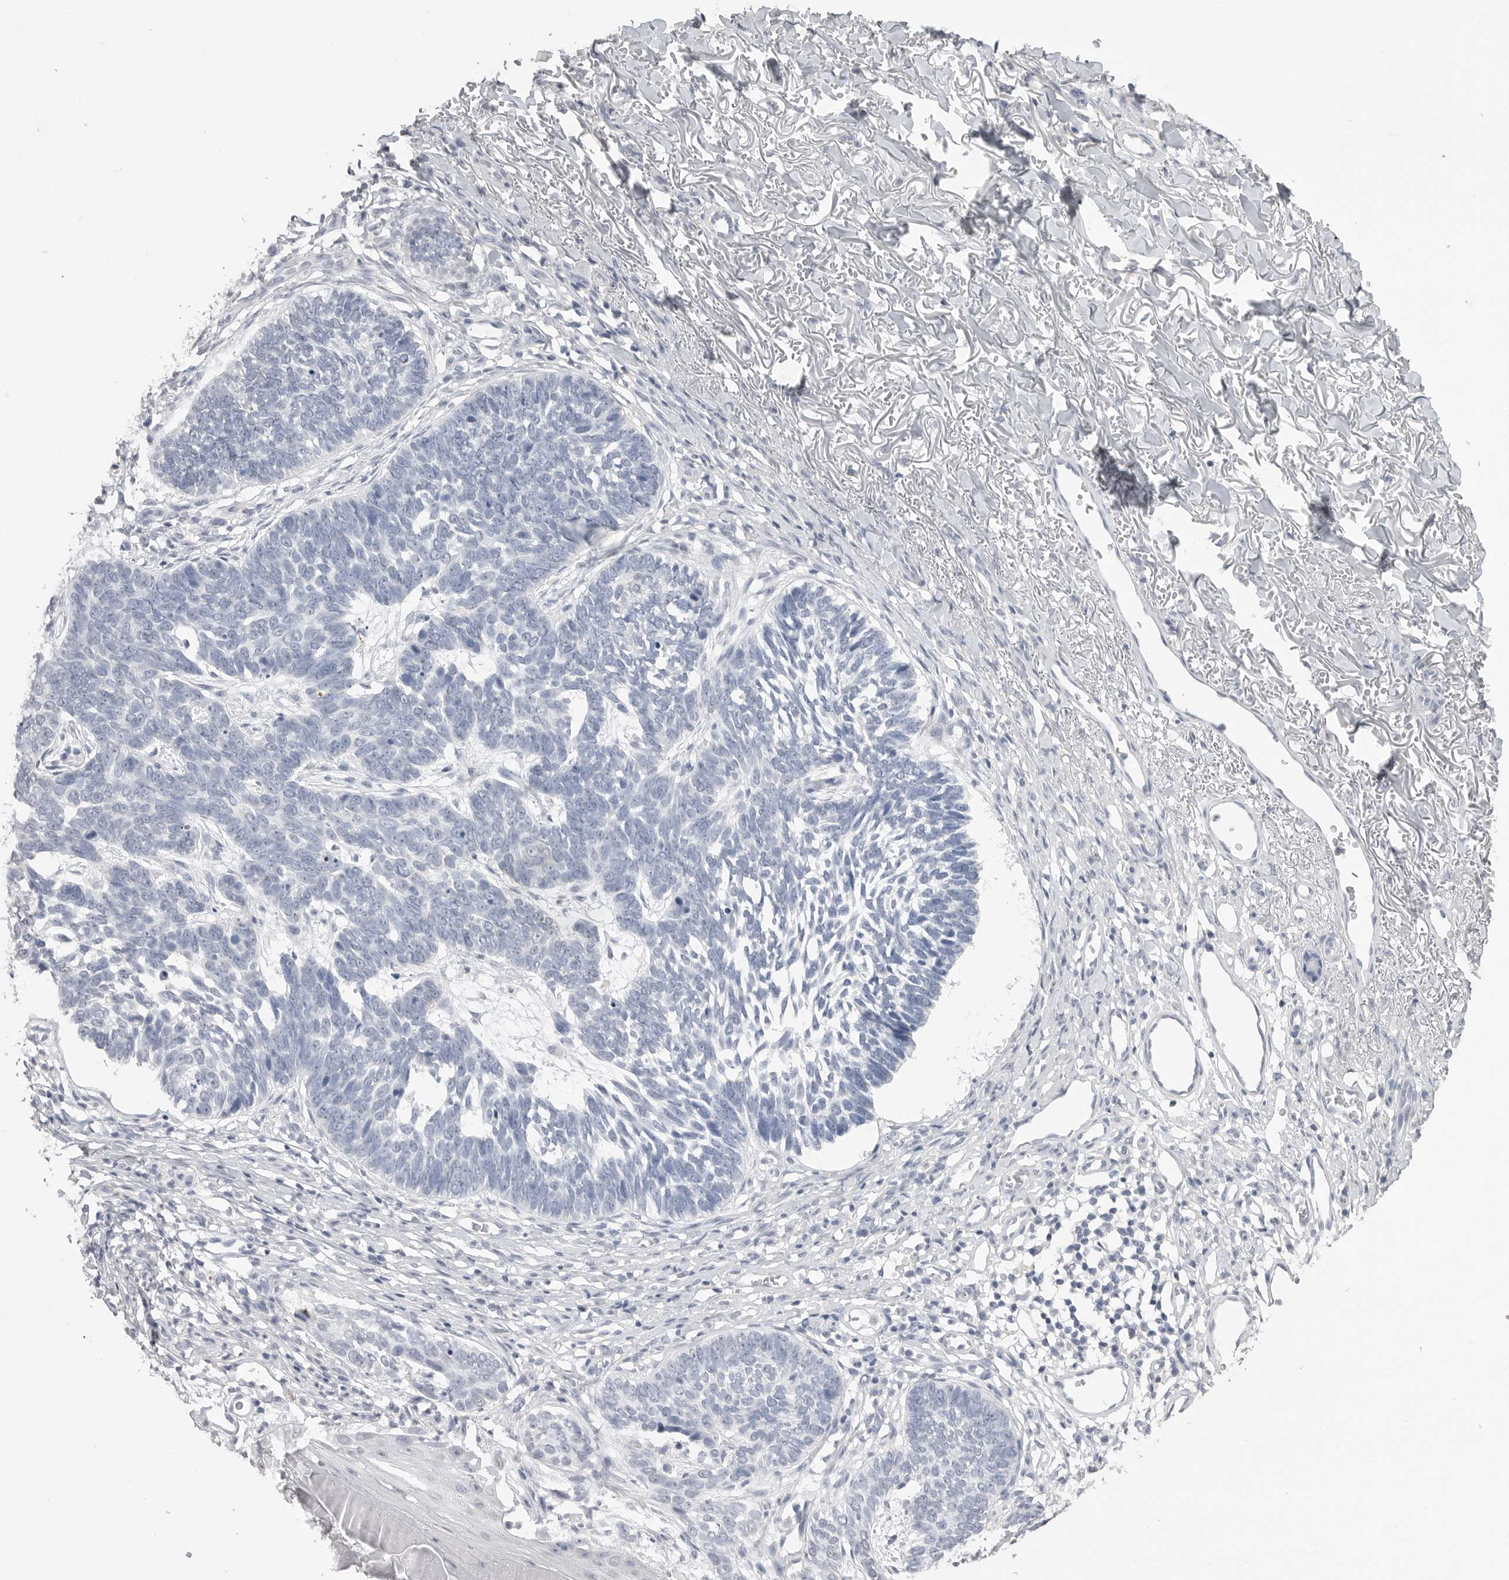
{"staining": {"intensity": "negative", "quantity": "none", "location": "none"}, "tissue": "skin cancer", "cell_type": "Tumor cells", "image_type": "cancer", "snomed": [{"axis": "morphology", "description": "Normal tissue, NOS"}, {"axis": "morphology", "description": "Basal cell carcinoma"}, {"axis": "topography", "description": "Skin"}], "caption": "A high-resolution photomicrograph shows immunohistochemistry (IHC) staining of skin basal cell carcinoma, which reveals no significant staining in tumor cells. The staining is performed using DAB (3,3'-diaminobenzidine) brown chromogen with nuclei counter-stained in using hematoxylin.", "gene": "ICAM5", "patient": {"sex": "male", "age": 77}}